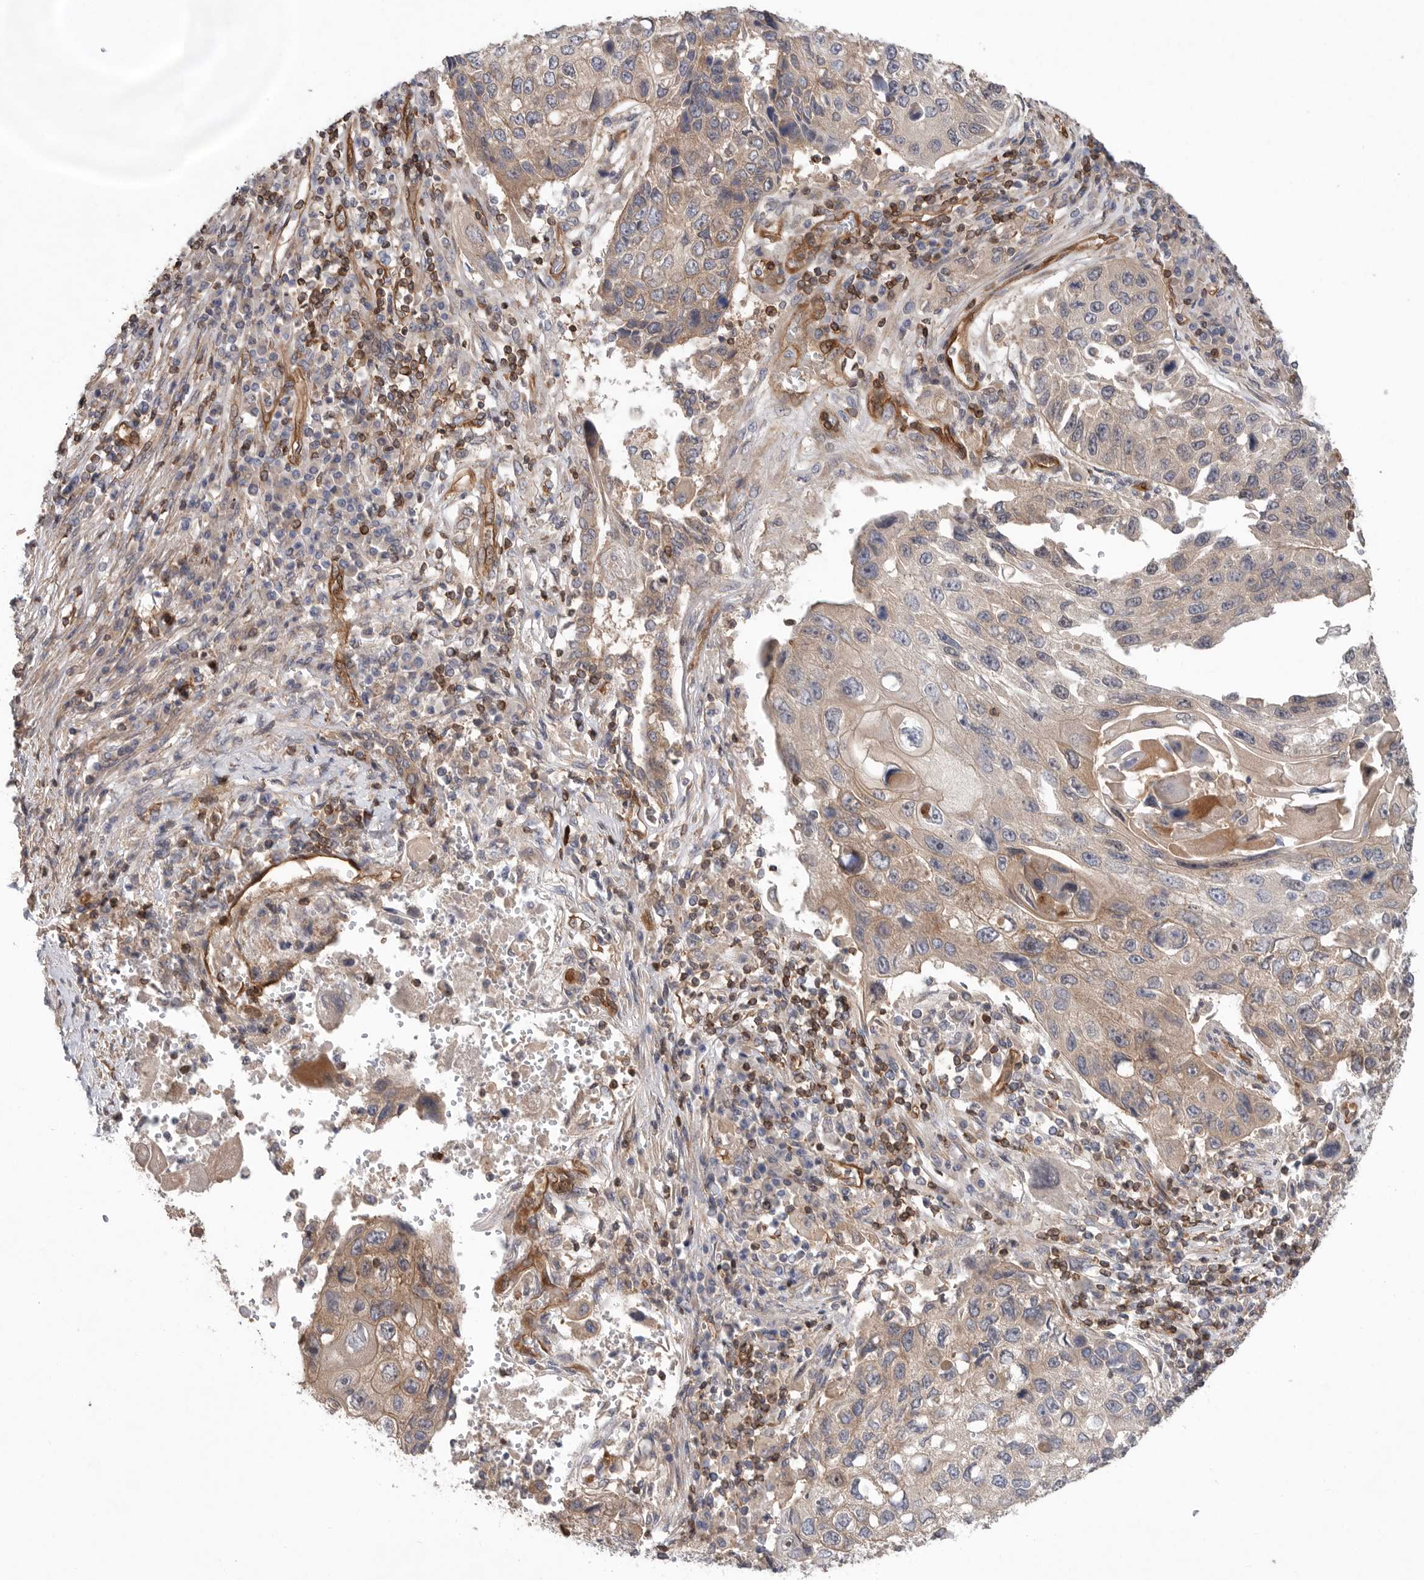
{"staining": {"intensity": "weak", "quantity": ">75%", "location": "cytoplasmic/membranous"}, "tissue": "lung cancer", "cell_type": "Tumor cells", "image_type": "cancer", "snomed": [{"axis": "morphology", "description": "Squamous cell carcinoma, NOS"}, {"axis": "topography", "description": "Lung"}], "caption": "DAB immunohistochemical staining of lung cancer displays weak cytoplasmic/membranous protein expression in about >75% of tumor cells.", "gene": "PRKCH", "patient": {"sex": "male", "age": 61}}